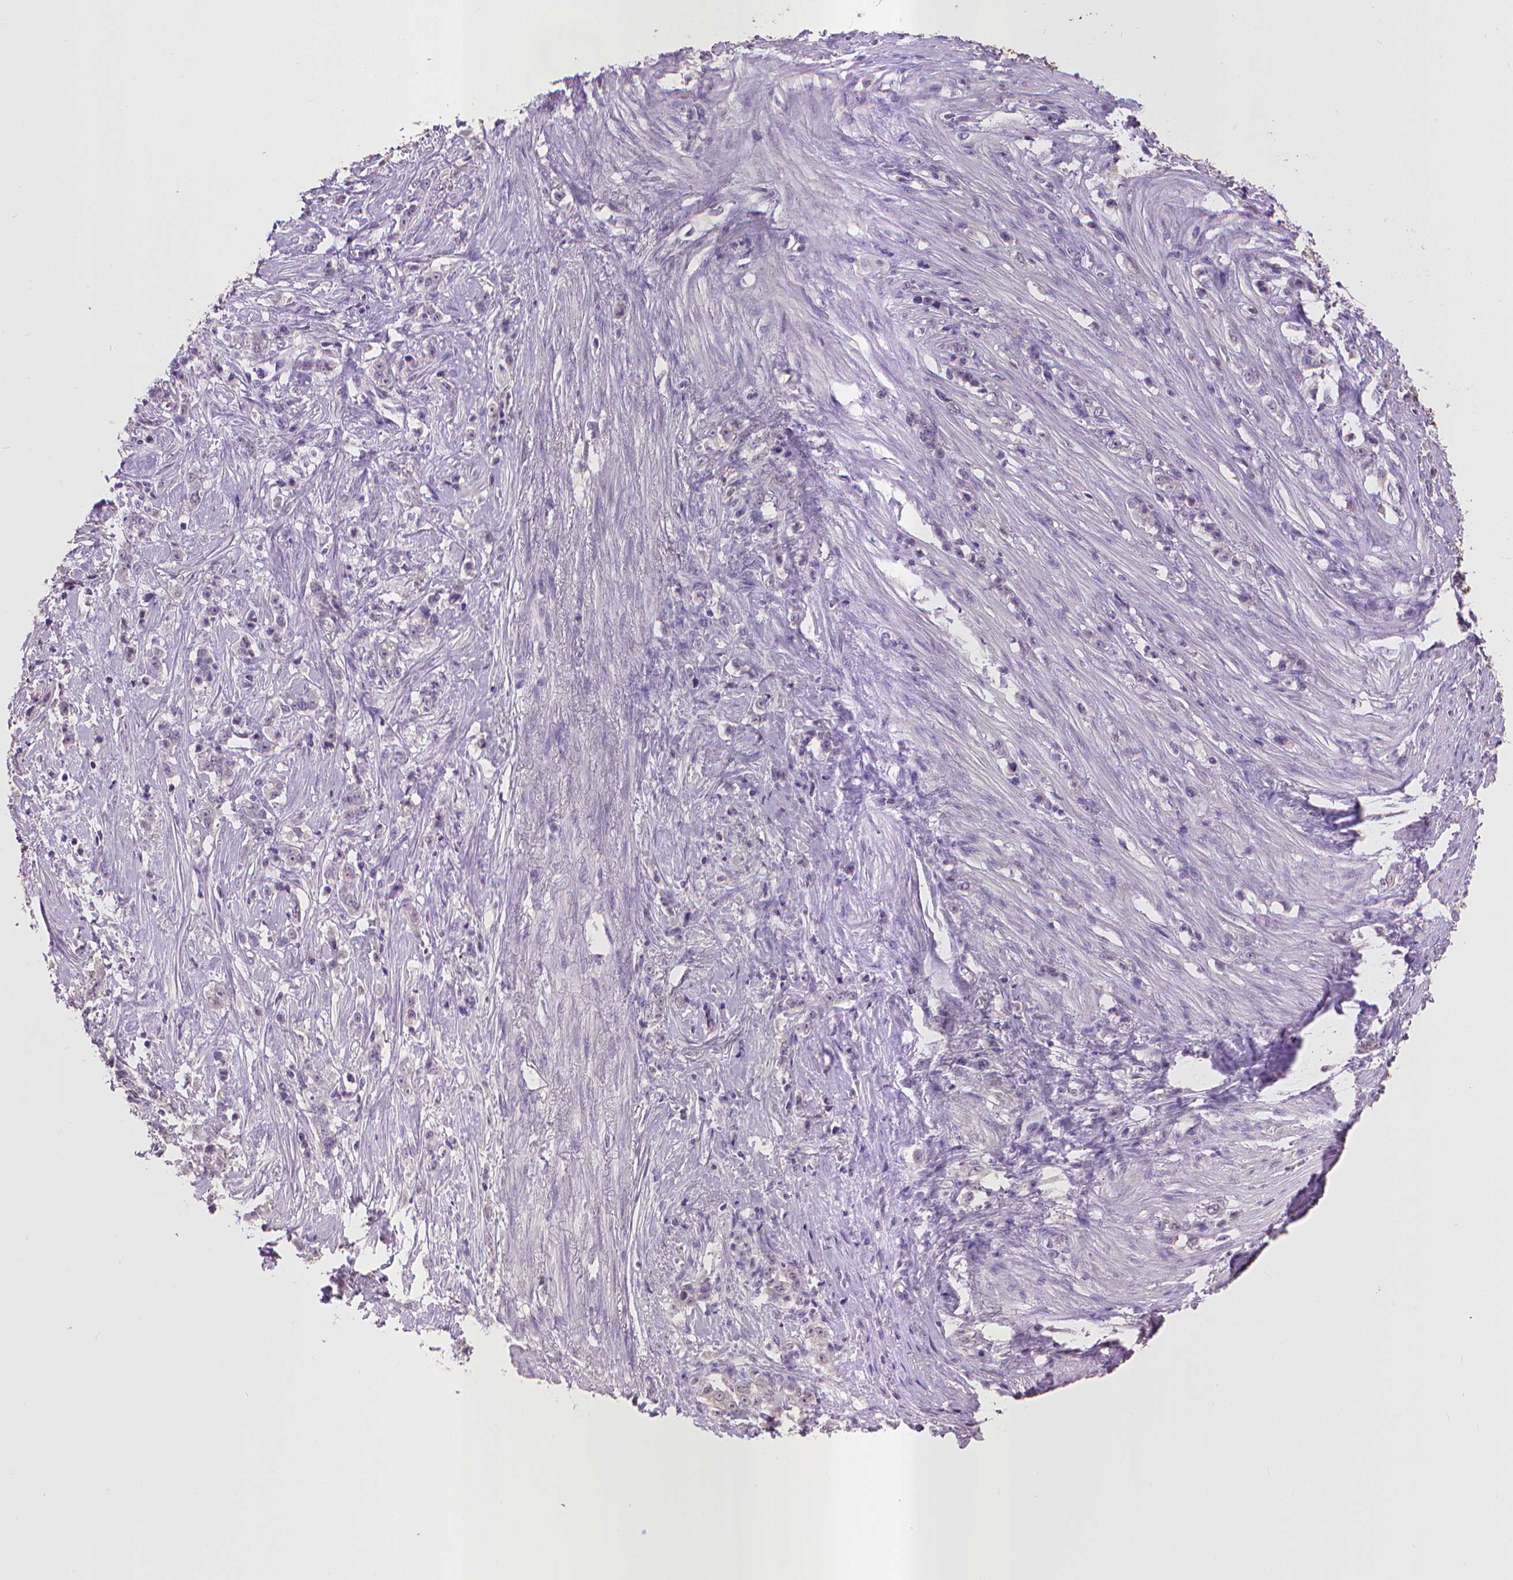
{"staining": {"intensity": "negative", "quantity": "none", "location": "none"}, "tissue": "stomach cancer", "cell_type": "Tumor cells", "image_type": "cancer", "snomed": [{"axis": "morphology", "description": "Adenocarcinoma, NOS"}, {"axis": "topography", "description": "Stomach, lower"}], "caption": "Human stomach cancer (adenocarcinoma) stained for a protein using immunohistochemistry (IHC) exhibits no positivity in tumor cells.", "gene": "CPM", "patient": {"sex": "male", "age": 88}}